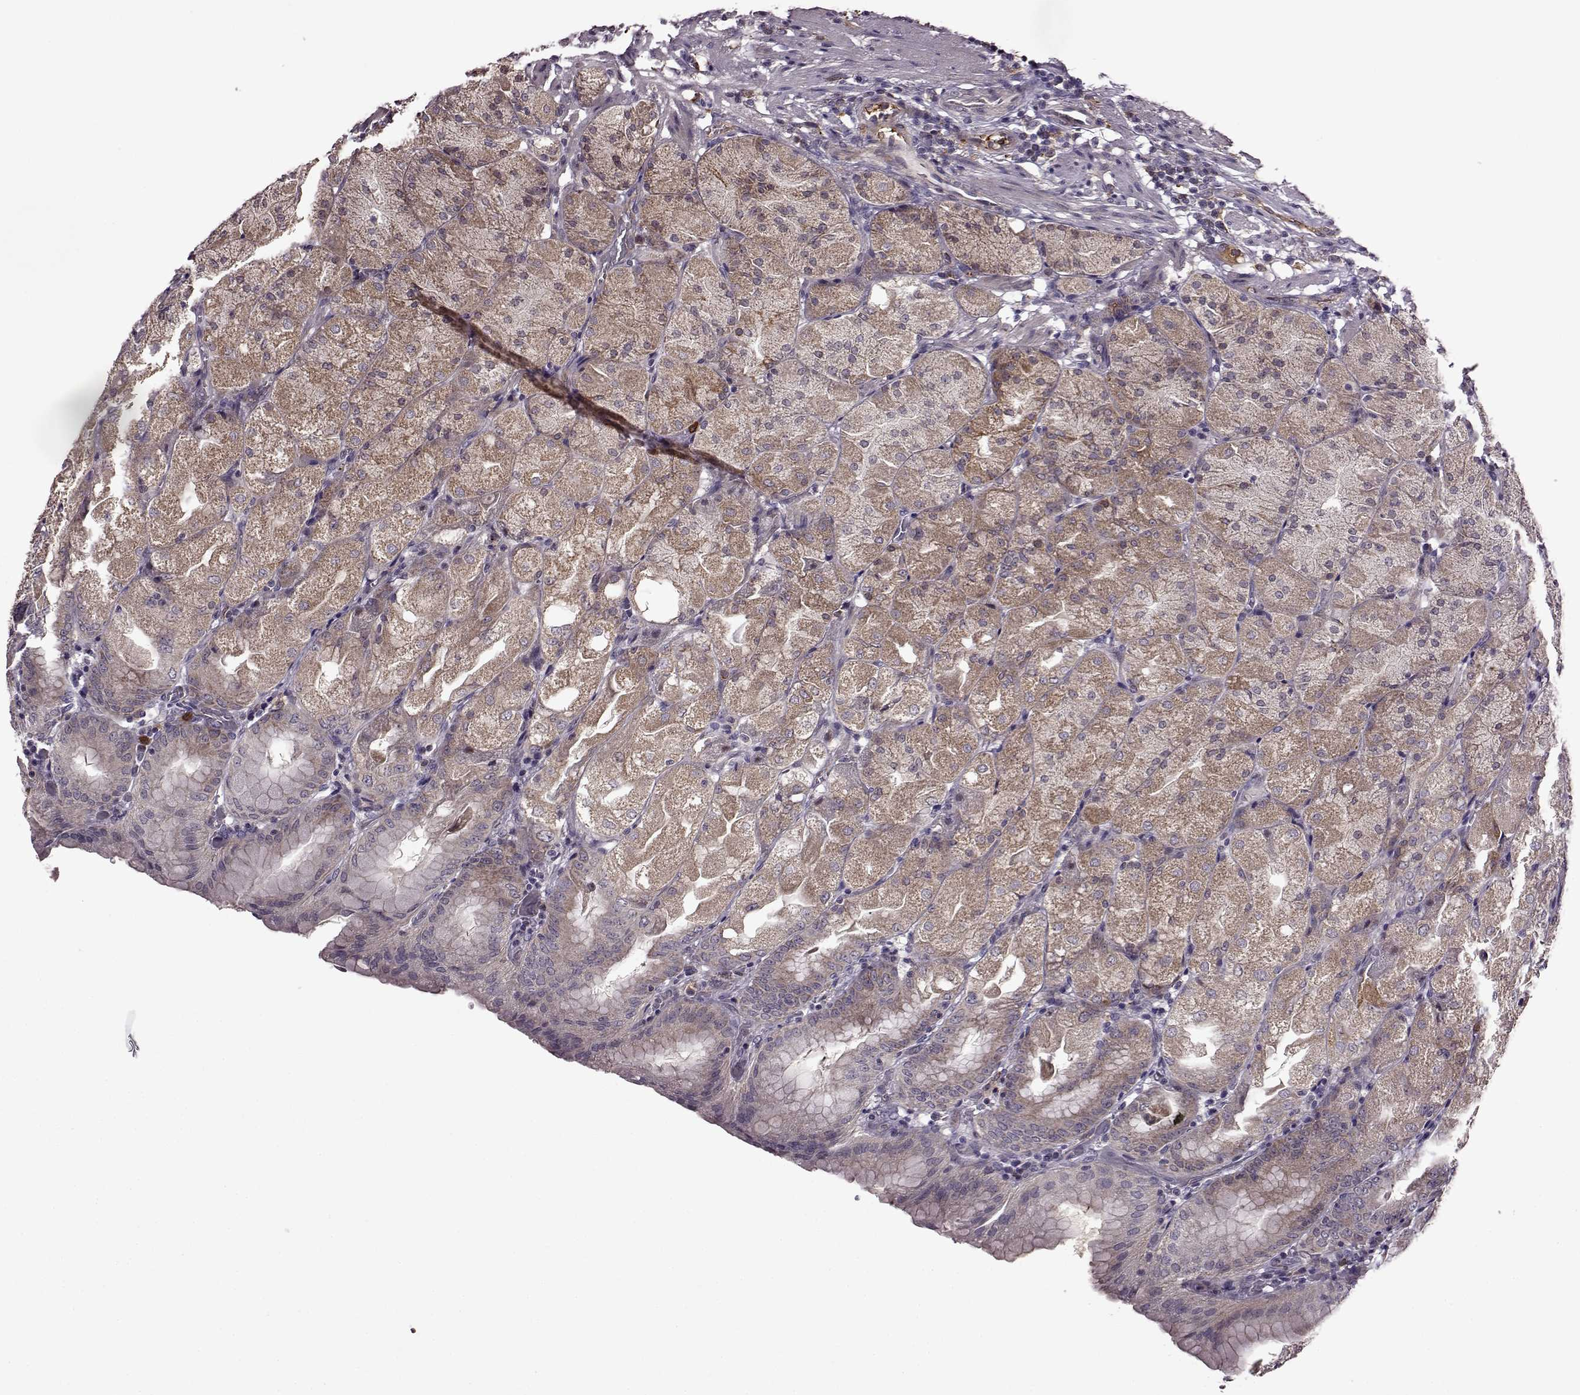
{"staining": {"intensity": "moderate", "quantity": ">75%", "location": "cytoplasmic/membranous"}, "tissue": "stomach", "cell_type": "Glandular cells", "image_type": "normal", "snomed": [{"axis": "morphology", "description": "Normal tissue, NOS"}, {"axis": "topography", "description": "Stomach, upper"}, {"axis": "topography", "description": "Stomach"}, {"axis": "topography", "description": "Stomach, lower"}], "caption": "This is a photomicrograph of IHC staining of unremarkable stomach, which shows moderate positivity in the cytoplasmic/membranous of glandular cells.", "gene": "MTSS1", "patient": {"sex": "male", "age": 62}}